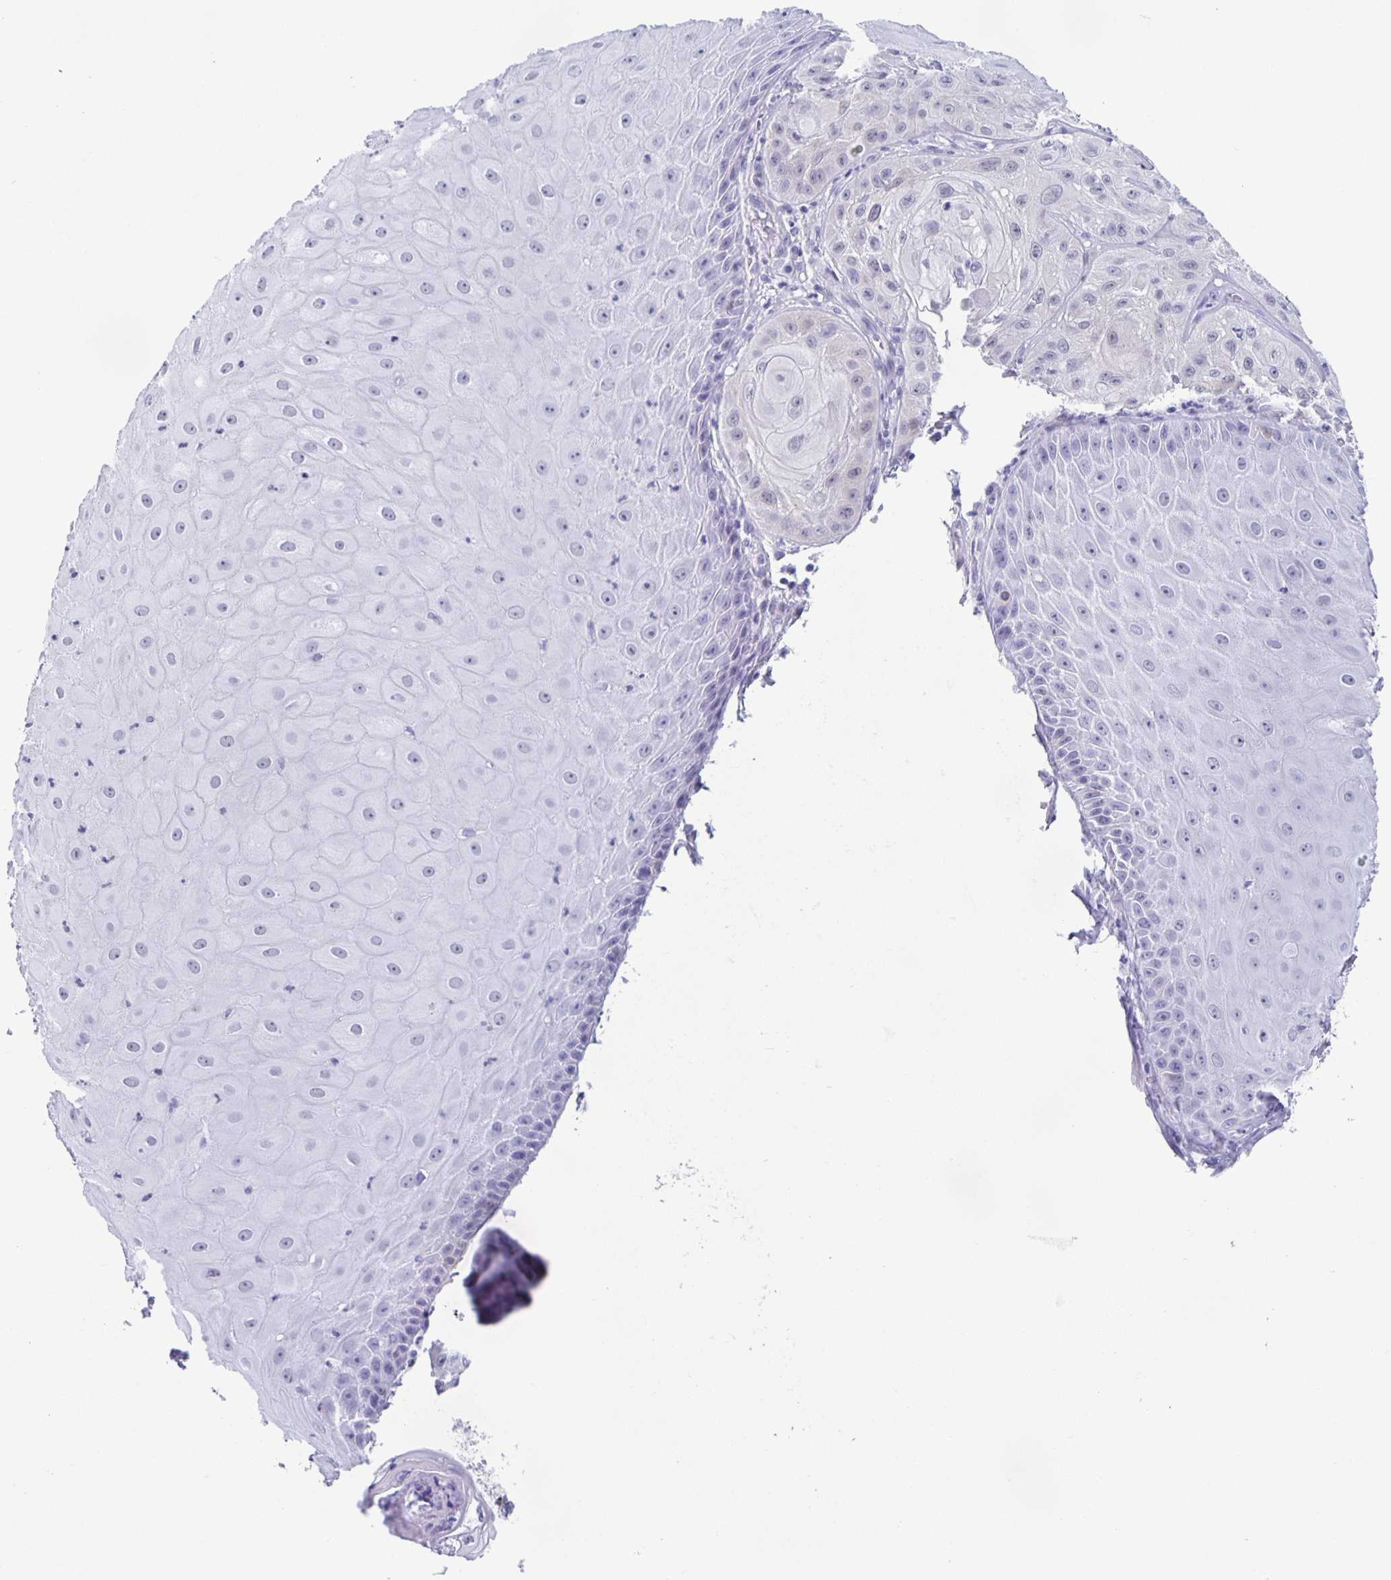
{"staining": {"intensity": "negative", "quantity": "none", "location": "none"}, "tissue": "skin cancer", "cell_type": "Tumor cells", "image_type": "cancer", "snomed": [{"axis": "morphology", "description": "Squamous cell carcinoma, NOS"}, {"axis": "topography", "description": "Skin"}], "caption": "Tumor cells are negative for protein expression in human skin cancer.", "gene": "TPPP", "patient": {"sex": "male", "age": 85}}